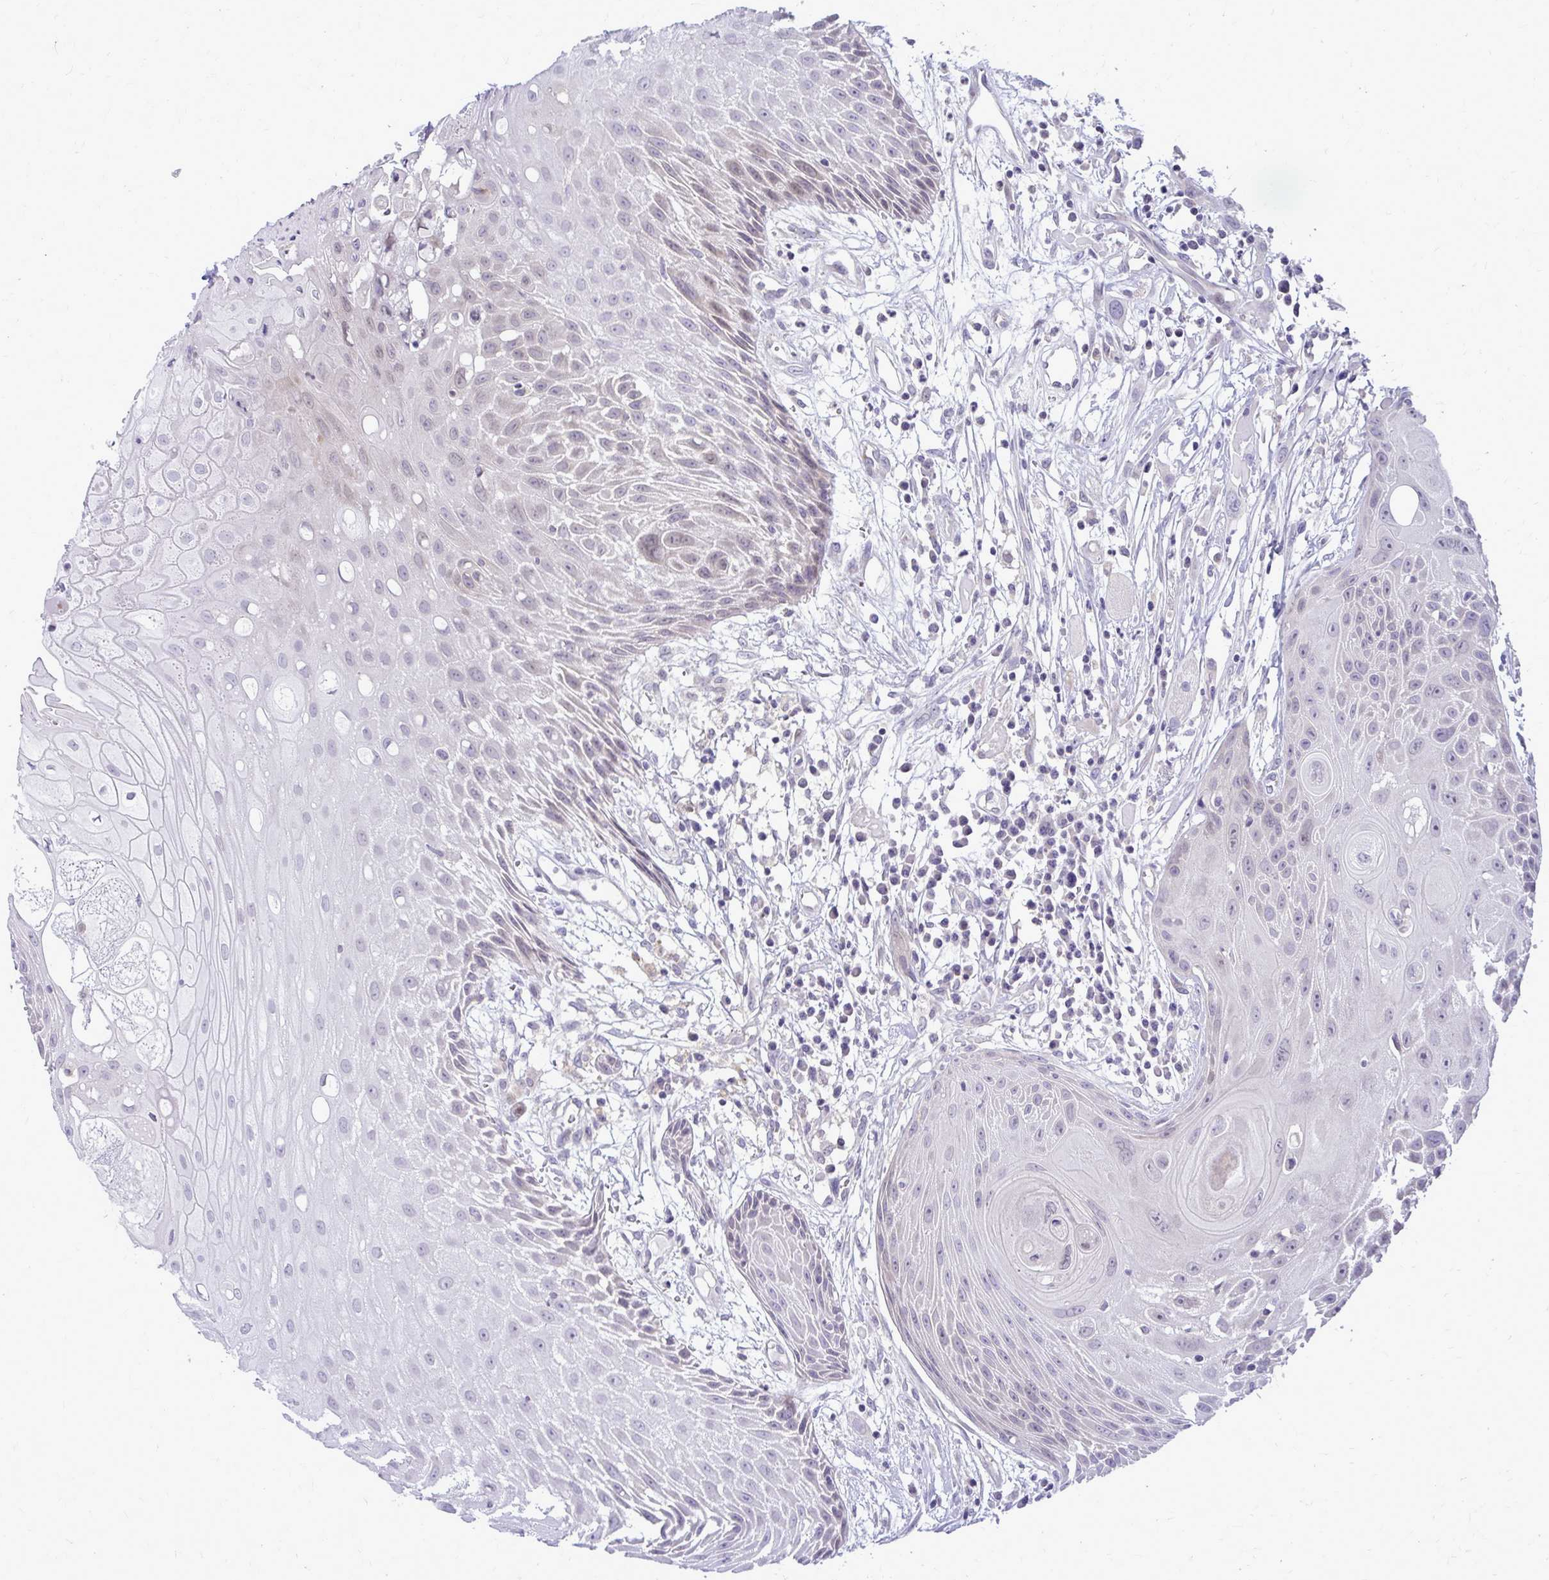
{"staining": {"intensity": "negative", "quantity": "none", "location": "none"}, "tissue": "head and neck cancer", "cell_type": "Tumor cells", "image_type": "cancer", "snomed": [{"axis": "morphology", "description": "Squamous cell carcinoma, NOS"}, {"axis": "topography", "description": "Head-Neck"}], "caption": "Immunohistochemistry photomicrograph of neoplastic tissue: human head and neck squamous cell carcinoma stained with DAB (3,3'-diaminobenzidine) displays no significant protein expression in tumor cells.", "gene": "DPY19L1", "patient": {"sex": "female", "age": 73}}